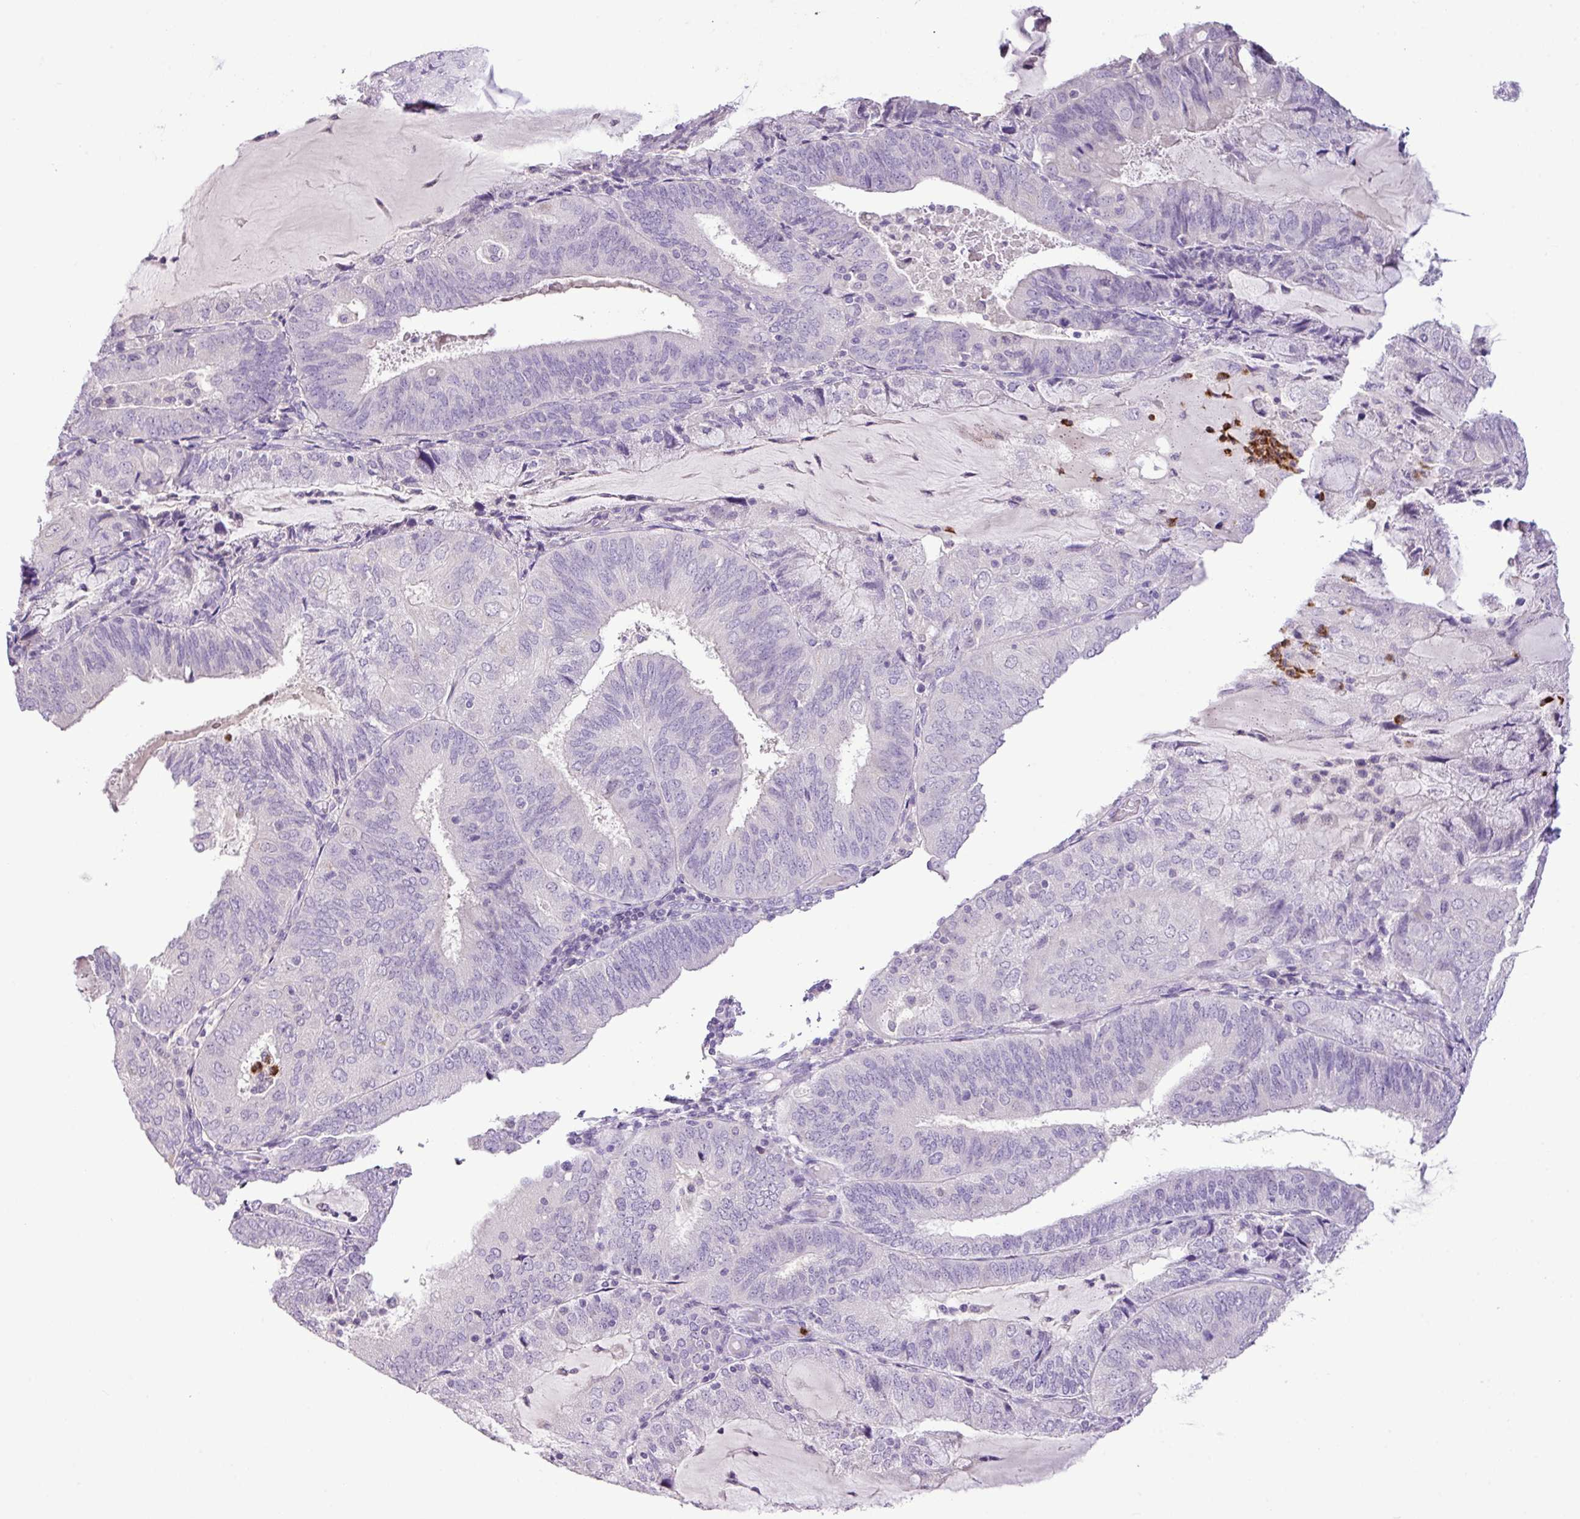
{"staining": {"intensity": "negative", "quantity": "none", "location": "none"}, "tissue": "endometrial cancer", "cell_type": "Tumor cells", "image_type": "cancer", "snomed": [{"axis": "morphology", "description": "Adenocarcinoma, NOS"}, {"axis": "topography", "description": "Endometrium"}], "caption": "This is an immunohistochemistry (IHC) micrograph of adenocarcinoma (endometrial). There is no positivity in tumor cells.", "gene": "HTR3E", "patient": {"sex": "female", "age": 81}}